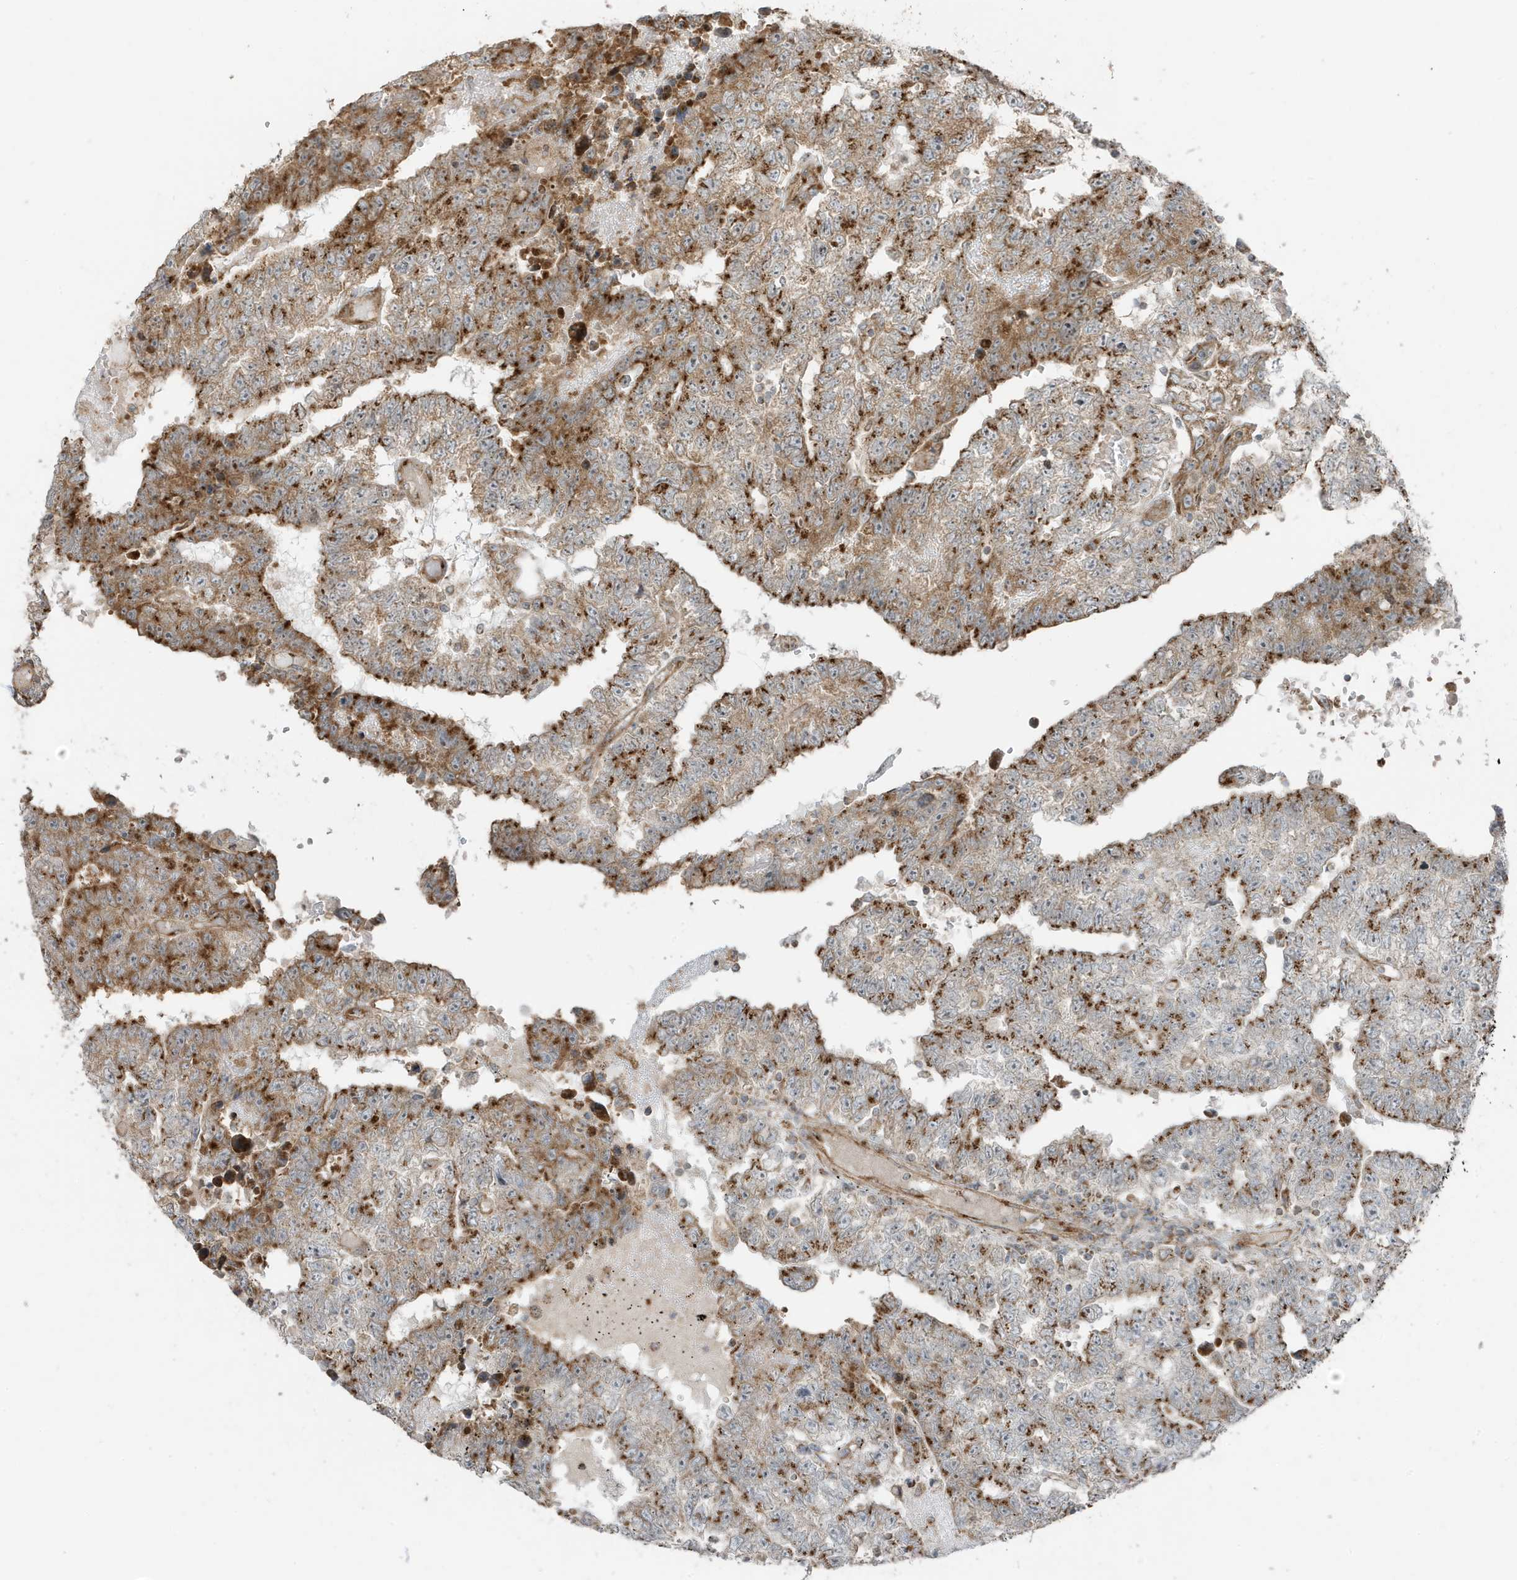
{"staining": {"intensity": "moderate", "quantity": ">75%", "location": "cytoplasmic/membranous"}, "tissue": "testis cancer", "cell_type": "Tumor cells", "image_type": "cancer", "snomed": [{"axis": "morphology", "description": "Carcinoma, Embryonal, NOS"}, {"axis": "topography", "description": "Testis"}], "caption": "The micrograph displays a brown stain indicating the presence of a protein in the cytoplasmic/membranous of tumor cells in testis cancer.", "gene": "GOLGA4", "patient": {"sex": "male", "age": 25}}